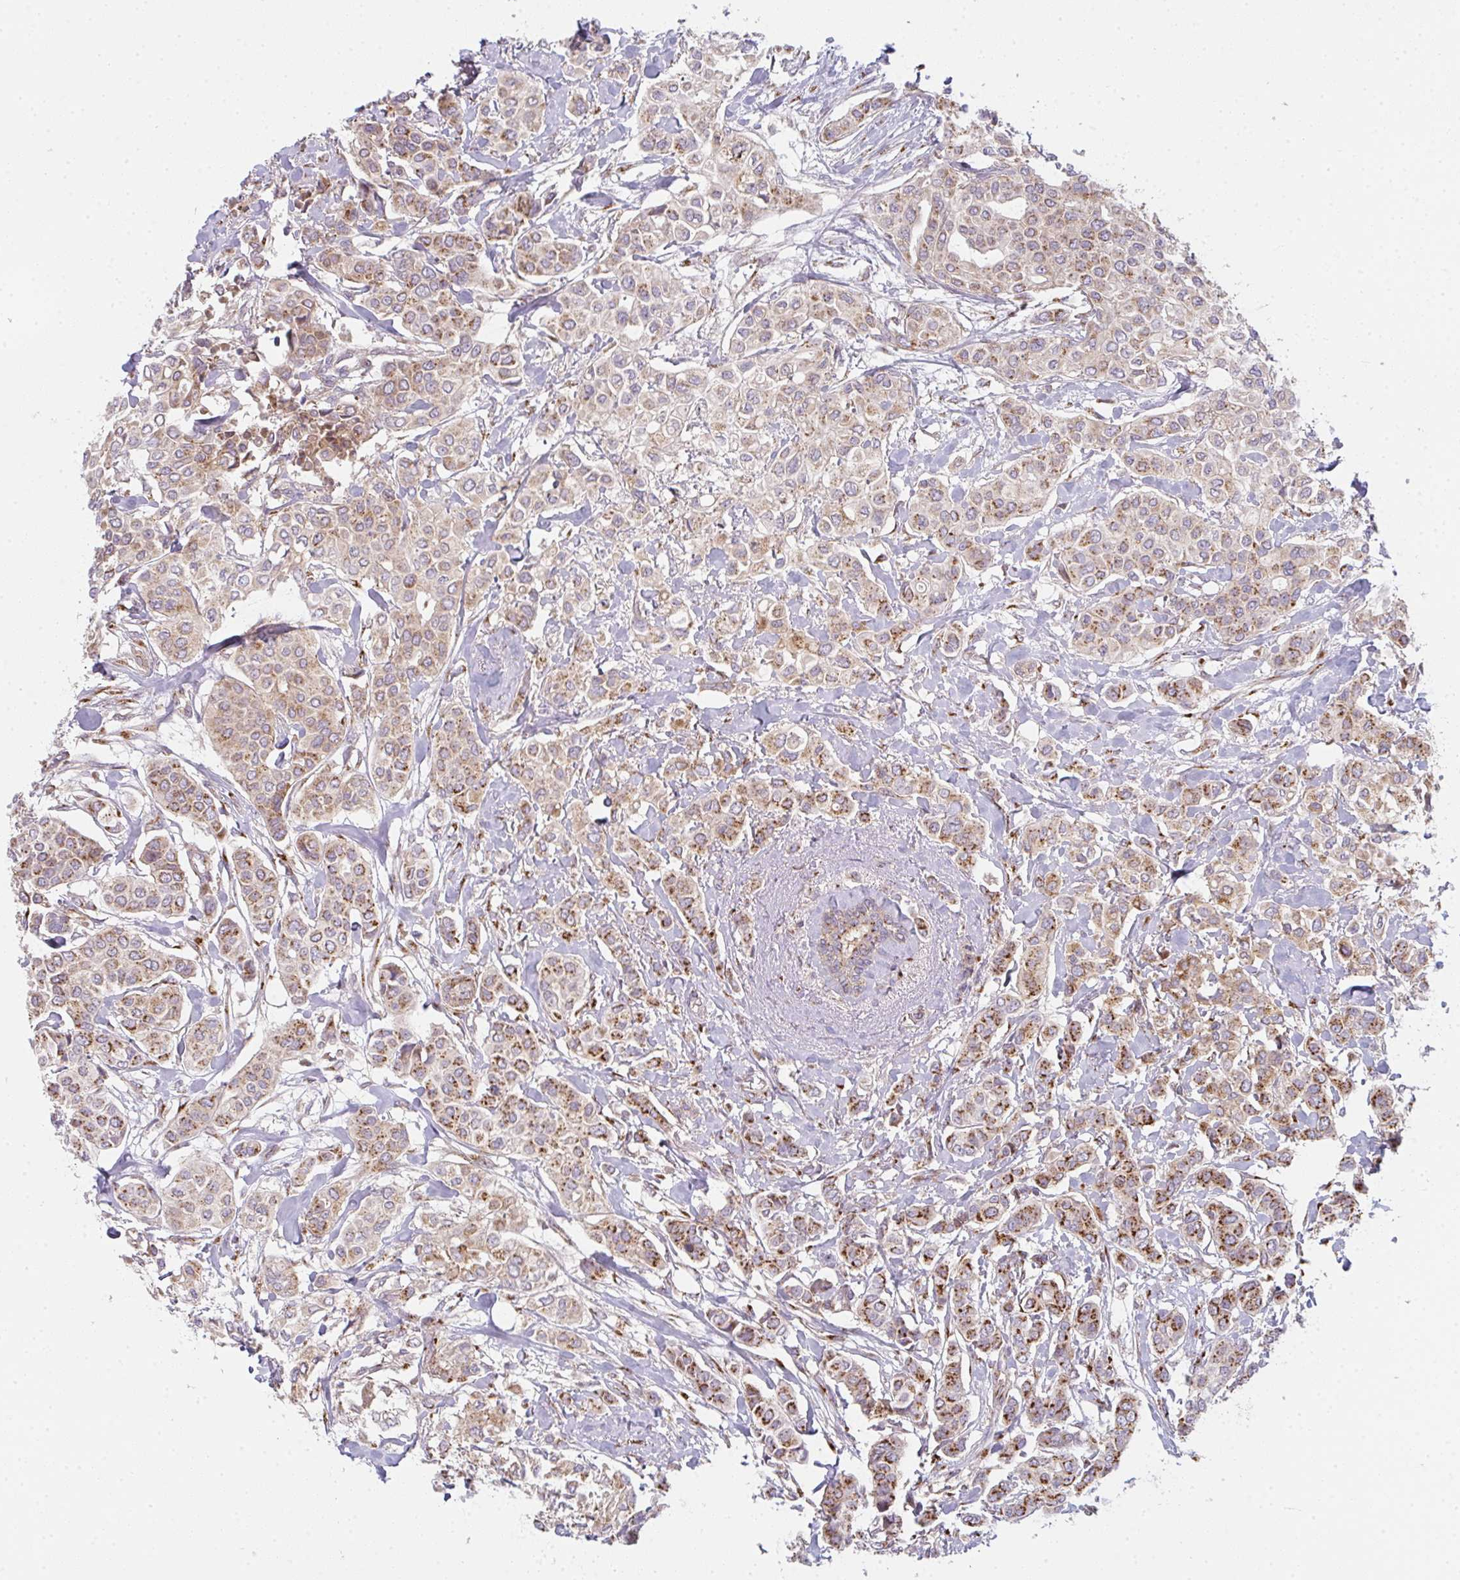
{"staining": {"intensity": "moderate", "quantity": ">75%", "location": "cytoplasmic/membranous"}, "tissue": "breast cancer", "cell_type": "Tumor cells", "image_type": "cancer", "snomed": [{"axis": "morphology", "description": "Lobular carcinoma"}, {"axis": "topography", "description": "Breast"}], "caption": "Immunohistochemistry (IHC) photomicrograph of neoplastic tissue: breast lobular carcinoma stained using immunohistochemistry demonstrates medium levels of moderate protein expression localized specifically in the cytoplasmic/membranous of tumor cells, appearing as a cytoplasmic/membranous brown color.", "gene": "GVQW3", "patient": {"sex": "female", "age": 51}}